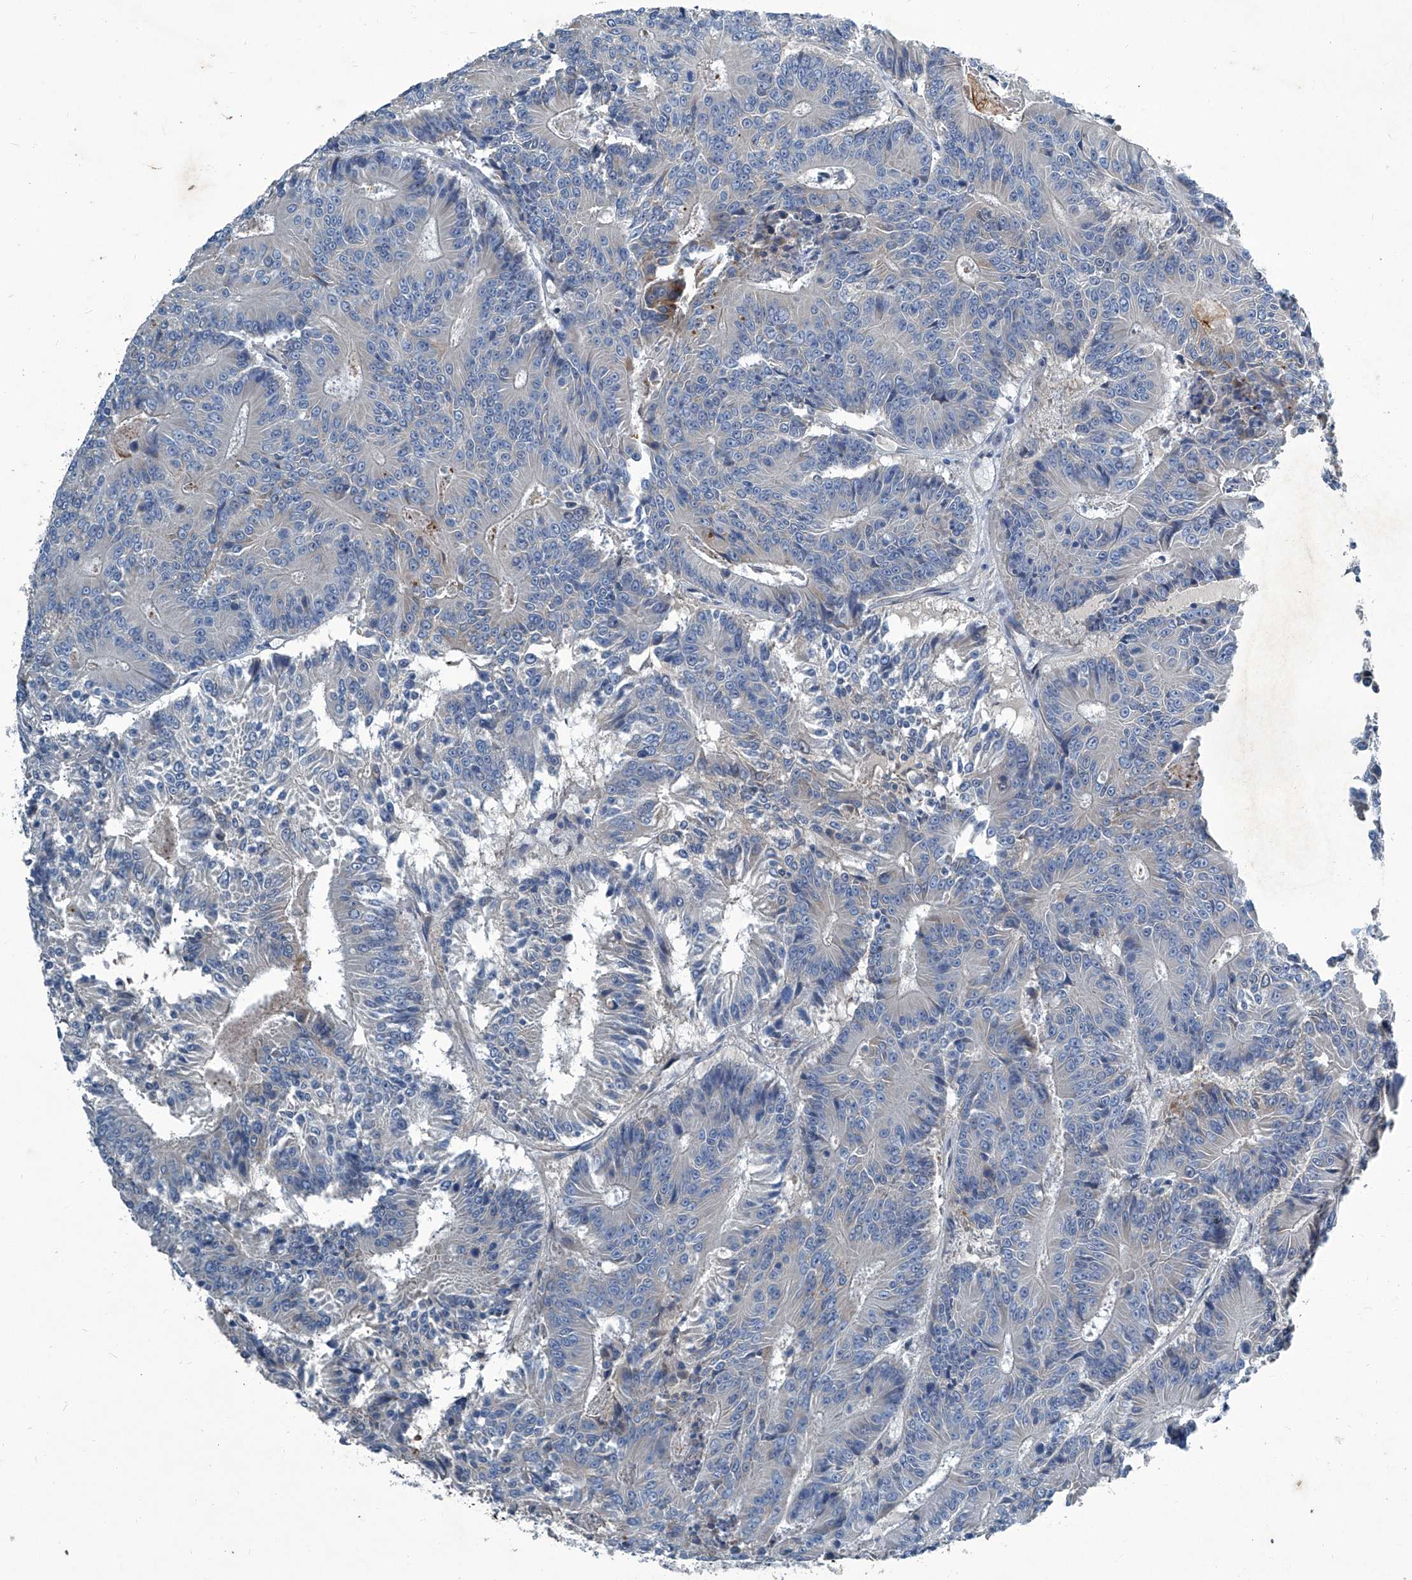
{"staining": {"intensity": "negative", "quantity": "none", "location": "none"}, "tissue": "colorectal cancer", "cell_type": "Tumor cells", "image_type": "cancer", "snomed": [{"axis": "morphology", "description": "Adenocarcinoma, NOS"}, {"axis": "topography", "description": "Colon"}], "caption": "The micrograph demonstrates no staining of tumor cells in colorectal cancer (adenocarcinoma). (Brightfield microscopy of DAB (3,3'-diaminobenzidine) IHC at high magnification).", "gene": "SLC26A11", "patient": {"sex": "male", "age": 83}}